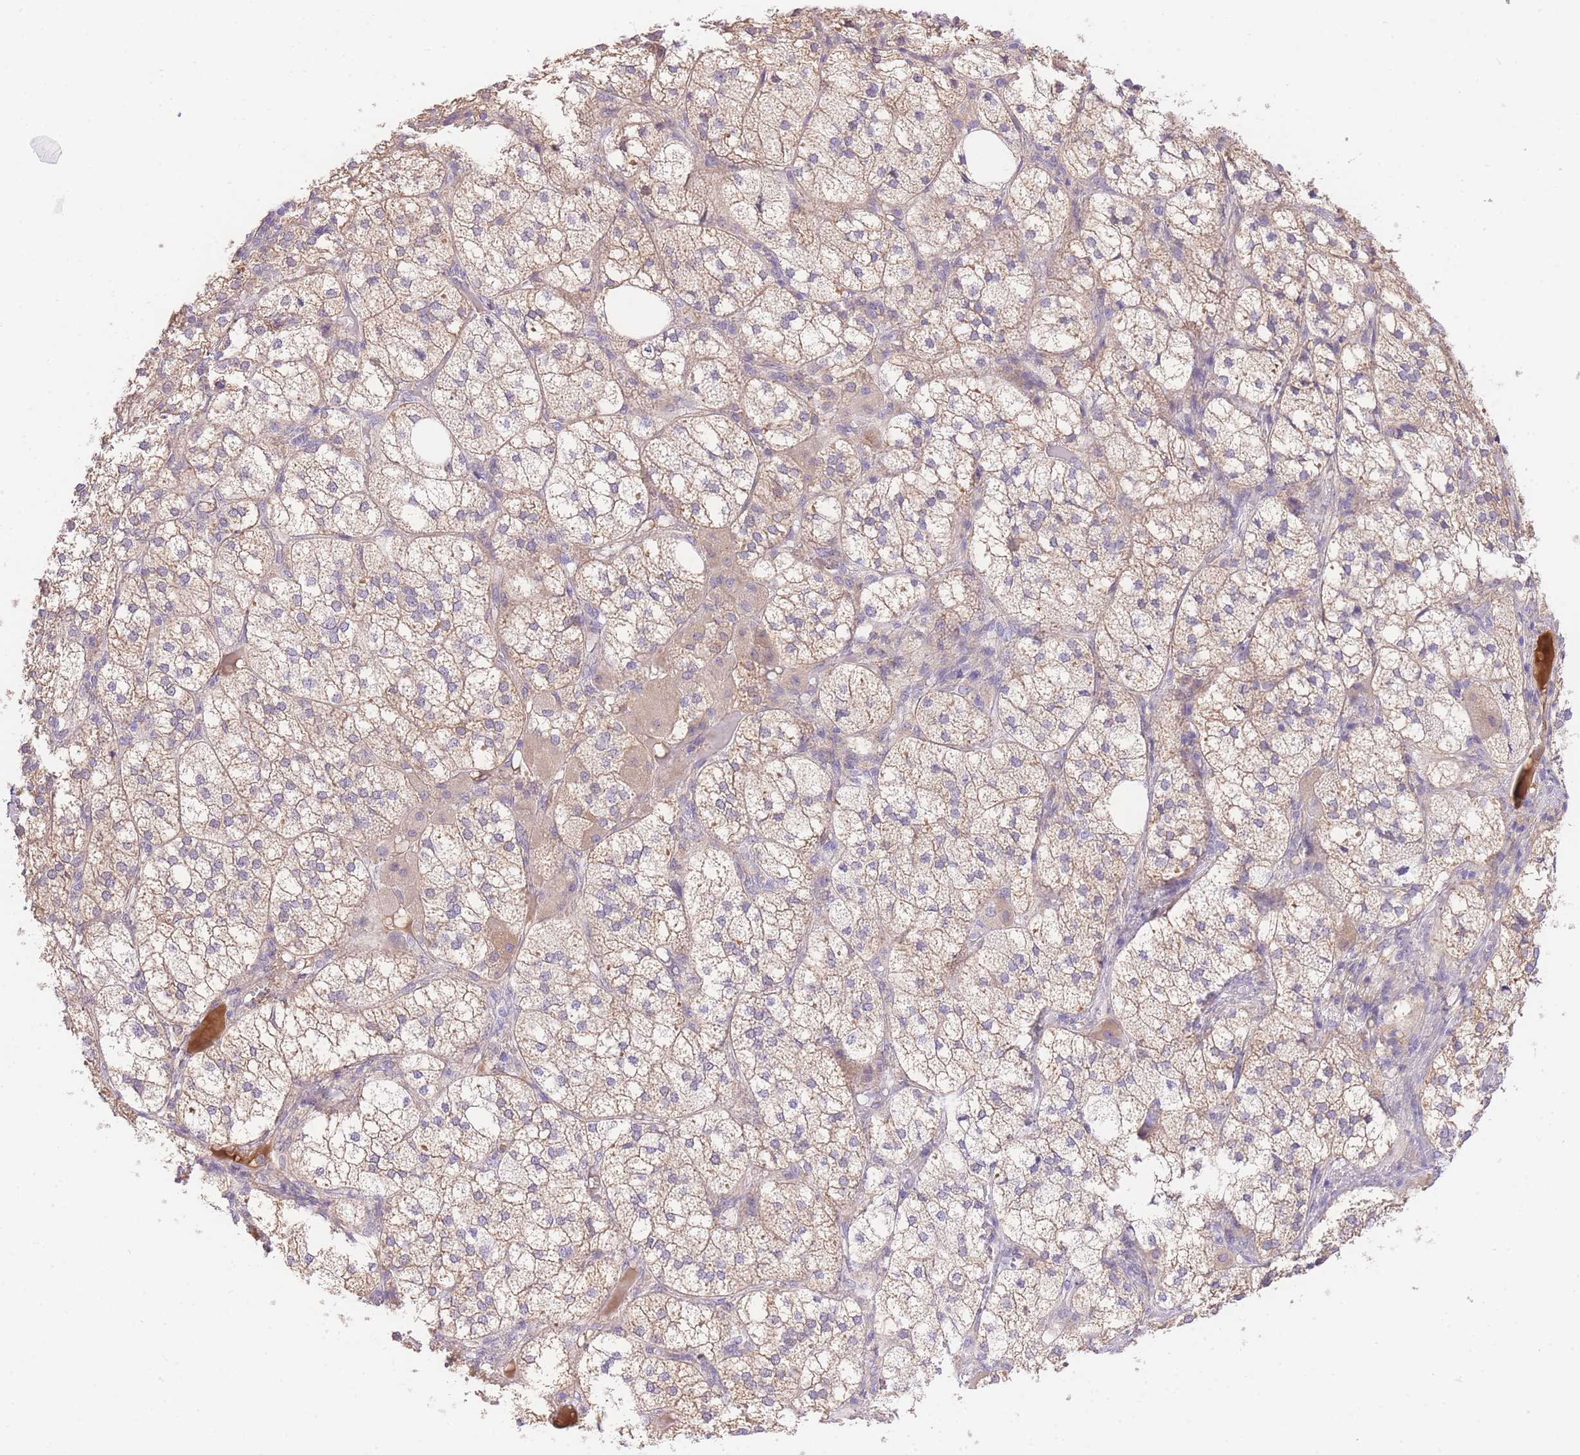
{"staining": {"intensity": "moderate", "quantity": "25%-75%", "location": "cytoplasmic/membranous"}, "tissue": "adrenal gland", "cell_type": "Glandular cells", "image_type": "normal", "snomed": [{"axis": "morphology", "description": "Normal tissue, NOS"}, {"axis": "topography", "description": "Adrenal gland"}], "caption": "Benign adrenal gland shows moderate cytoplasmic/membranous expression in about 25%-75% of glandular cells, visualized by immunohistochemistry.", "gene": "LIPH", "patient": {"sex": "female", "age": 61}}